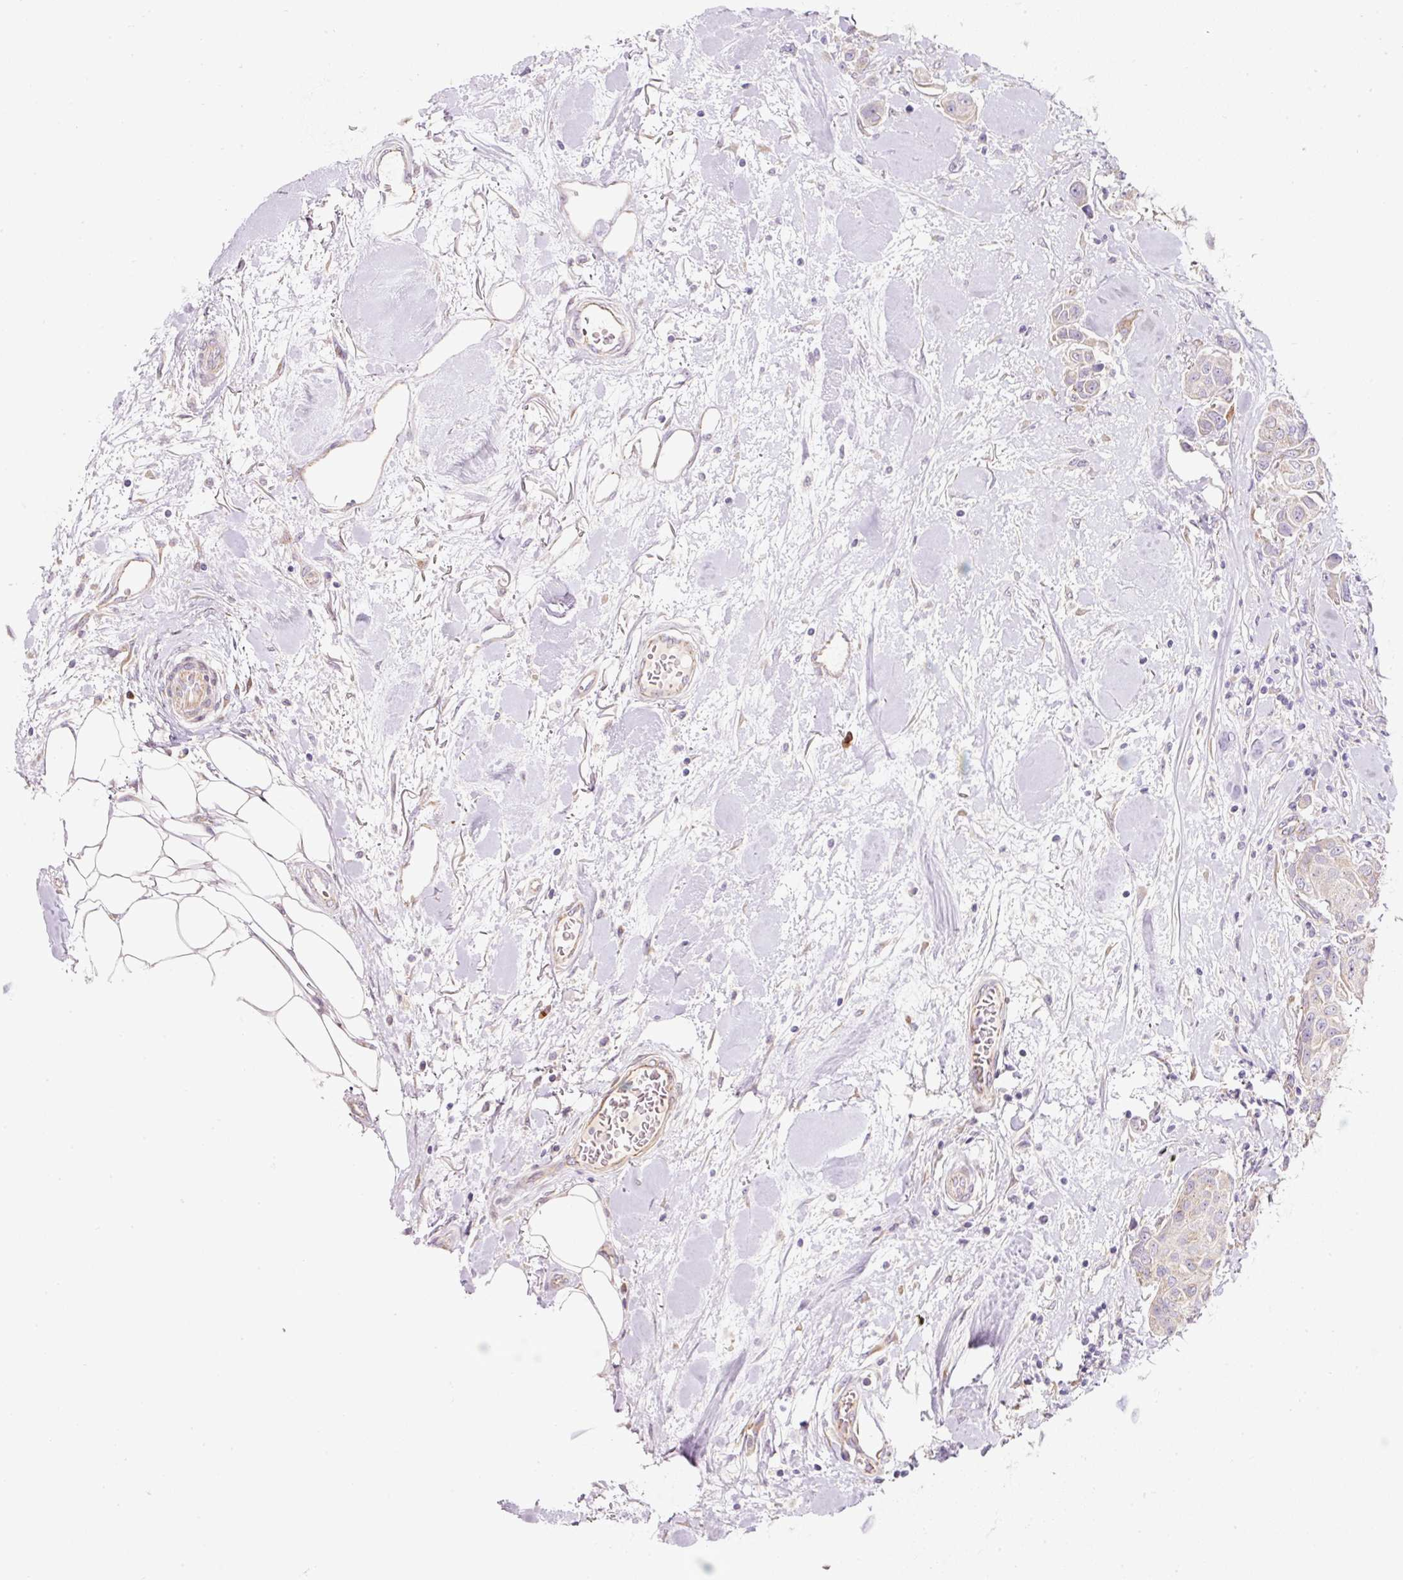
{"staining": {"intensity": "negative", "quantity": "none", "location": "none"}, "tissue": "breast cancer", "cell_type": "Tumor cells", "image_type": "cancer", "snomed": [{"axis": "morphology", "description": "Duct carcinoma"}, {"axis": "topography", "description": "Breast"}, {"axis": "topography", "description": "Lymph node"}], "caption": "Immunohistochemistry (IHC) histopathology image of neoplastic tissue: breast cancer (infiltrating ductal carcinoma) stained with DAB exhibits no significant protein staining in tumor cells.", "gene": "NBPF11", "patient": {"sex": "female", "age": 80}}